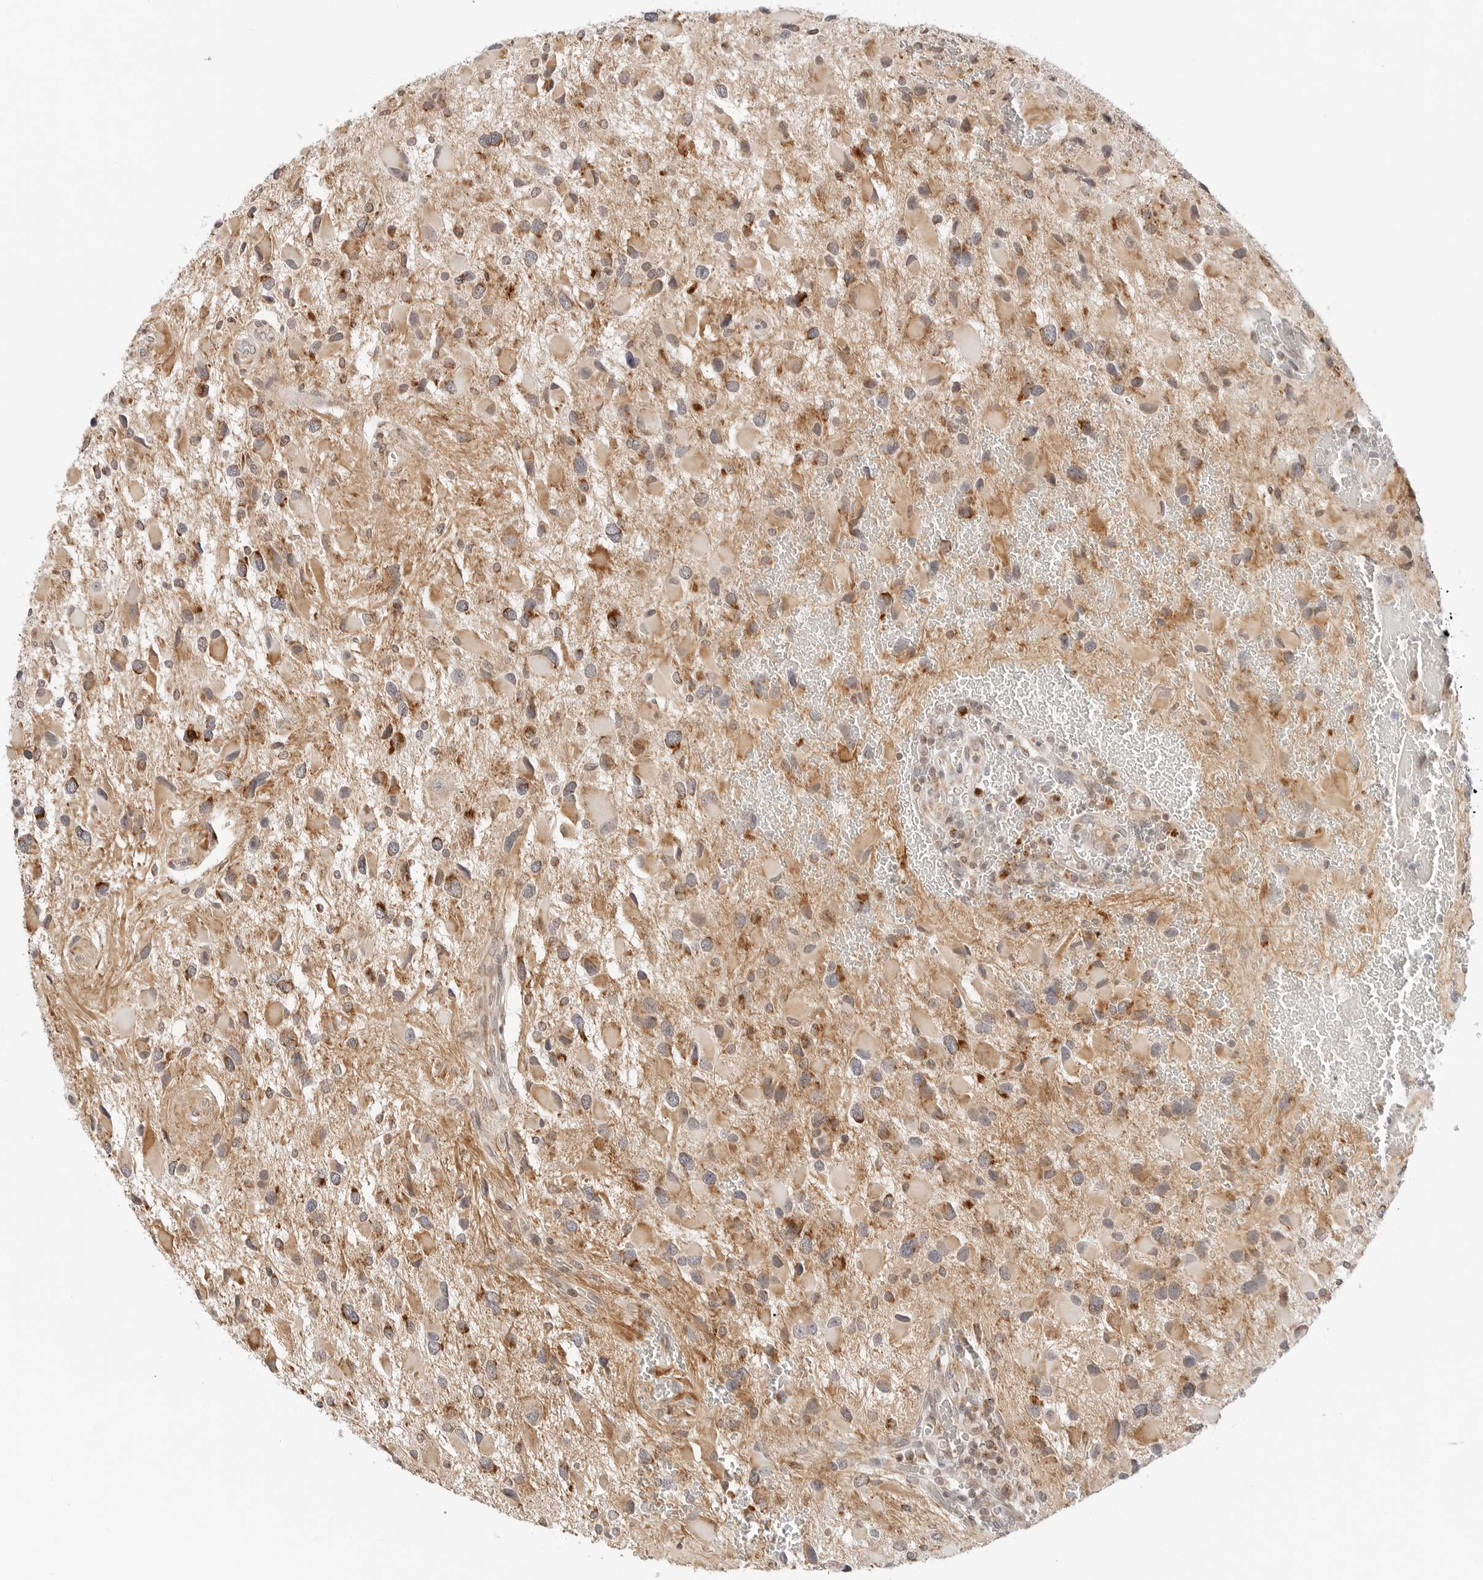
{"staining": {"intensity": "moderate", "quantity": "25%-75%", "location": "cytoplasmic/membranous"}, "tissue": "glioma", "cell_type": "Tumor cells", "image_type": "cancer", "snomed": [{"axis": "morphology", "description": "Glioma, malignant, High grade"}, {"axis": "topography", "description": "Brain"}], "caption": "High-power microscopy captured an immunohistochemistry histopathology image of glioma, revealing moderate cytoplasmic/membranous positivity in approximately 25%-75% of tumor cells.", "gene": "DYRK4", "patient": {"sex": "male", "age": 53}}